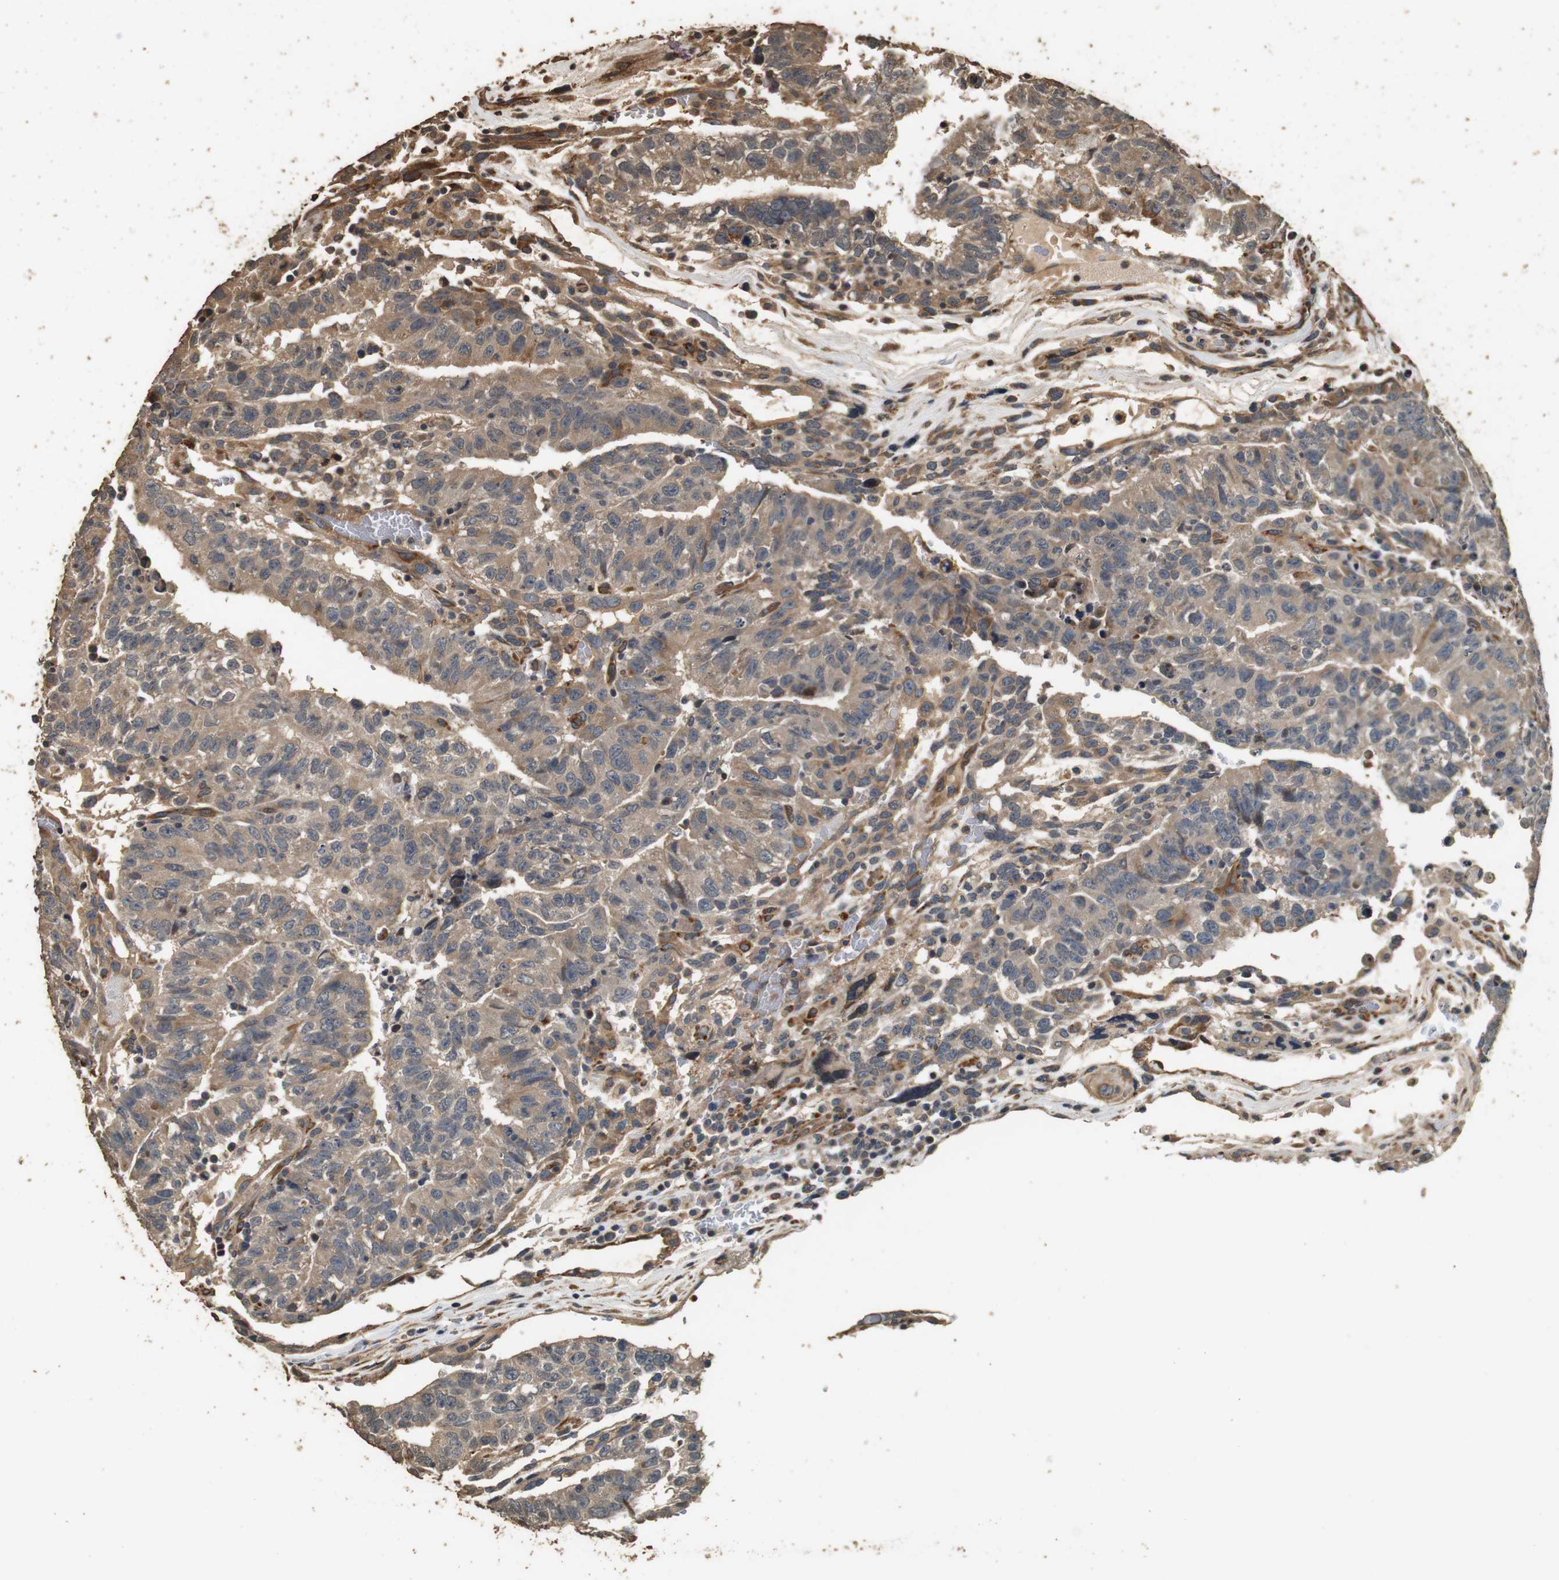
{"staining": {"intensity": "moderate", "quantity": ">75%", "location": "cytoplasmic/membranous"}, "tissue": "testis cancer", "cell_type": "Tumor cells", "image_type": "cancer", "snomed": [{"axis": "morphology", "description": "Seminoma, NOS"}, {"axis": "morphology", "description": "Carcinoma, Embryonal, NOS"}, {"axis": "topography", "description": "Testis"}], "caption": "Immunohistochemical staining of human testis embryonal carcinoma exhibits medium levels of moderate cytoplasmic/membranous protein staining in about >75% of tumor cells.", "gene": "CNPY4", "patient": {"sex": "male", "age": 52}}